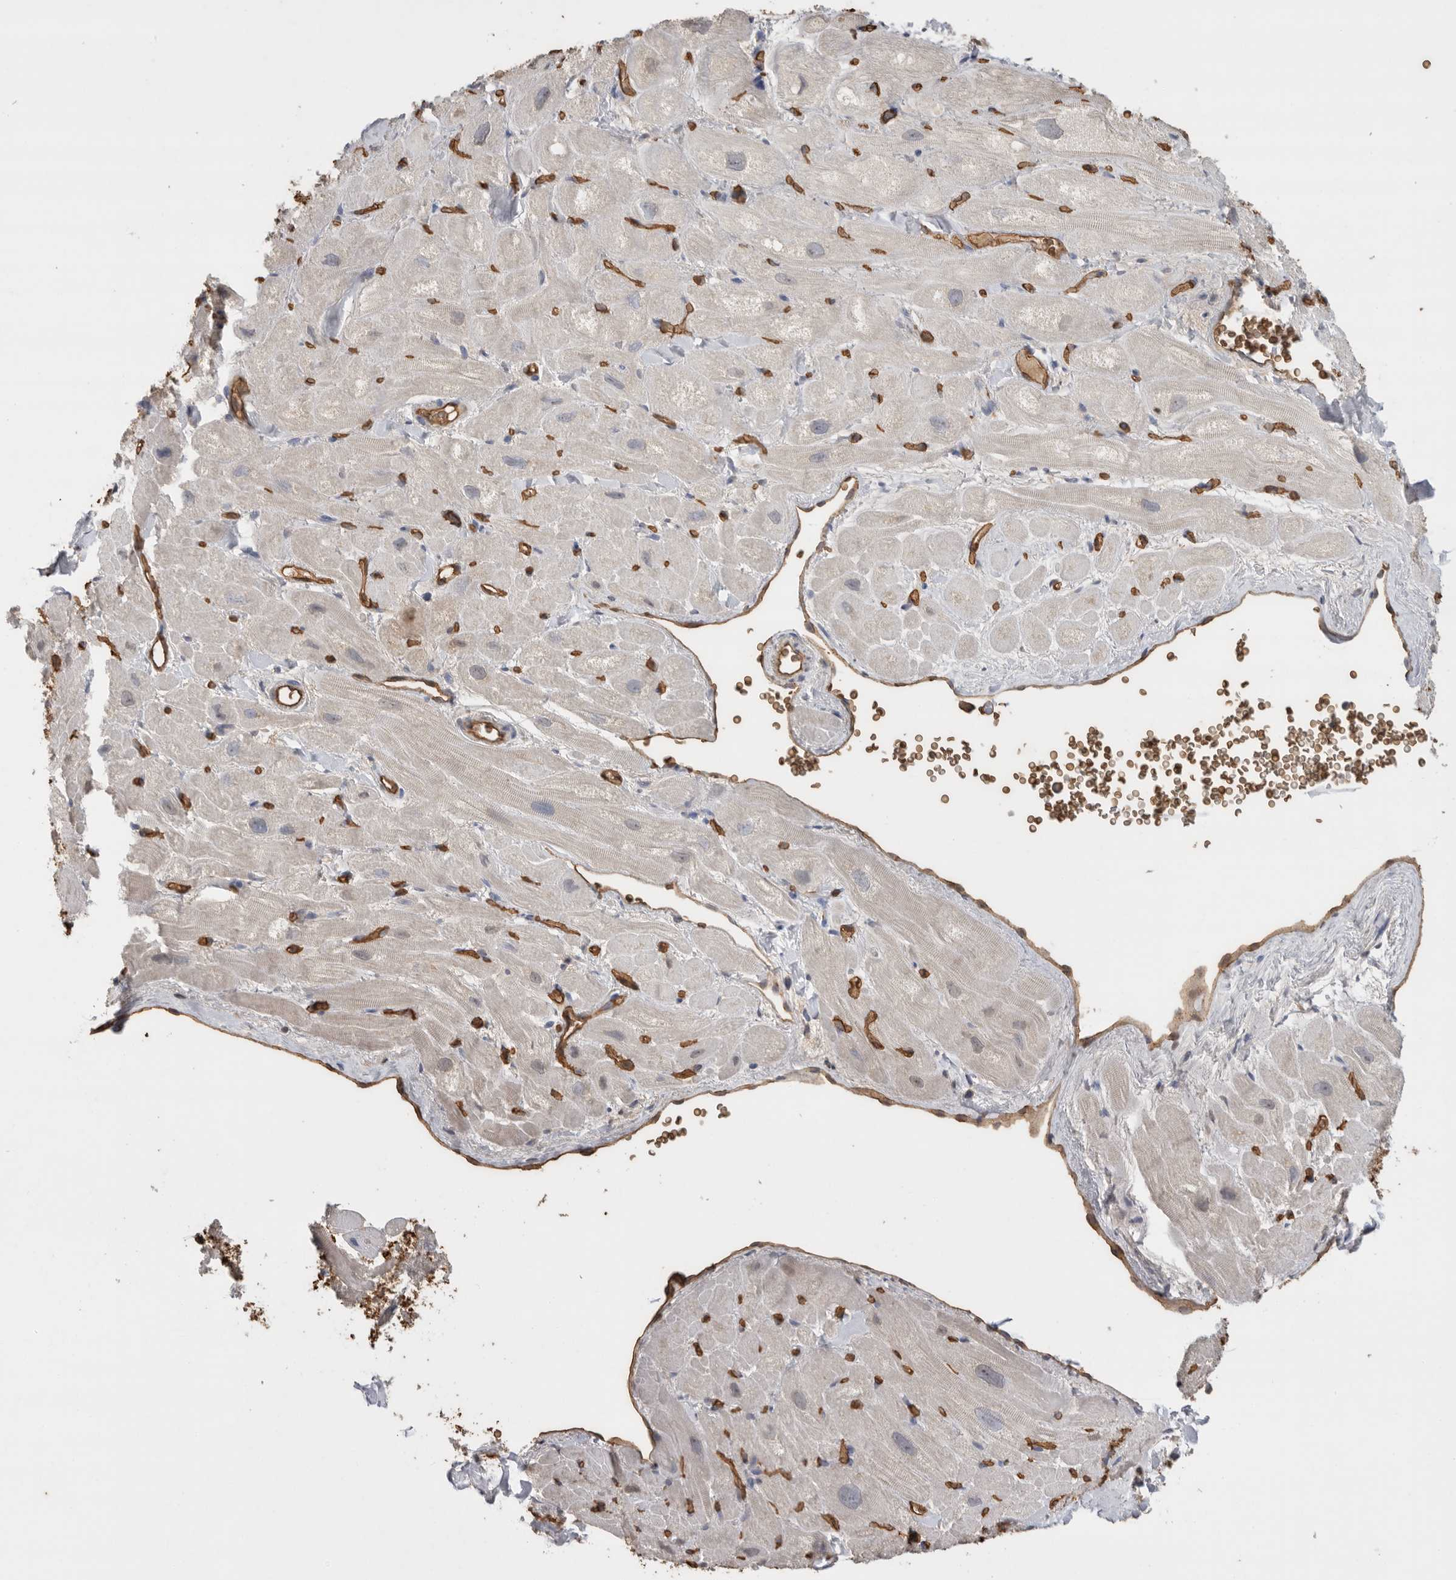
{"staining": {"intensity": "negative", "quantity": "none", "location": "none"}, "tissue": "heart muscle", "cell_type": "Cardiomyocytes", "image_type": "normal", "snomed": [{"axis": "morphology", "description": "Normal tissue, NOS"}, {"axis": "topography", "description": "Heart"}], "caption": "Immunohistochemistry of unremarkable heart muscle reveals no staining in cardiomyocytes. Nuclei are stained in blue.", "gene": "IL27", "patient": {"sex": "male", "age": 49}}